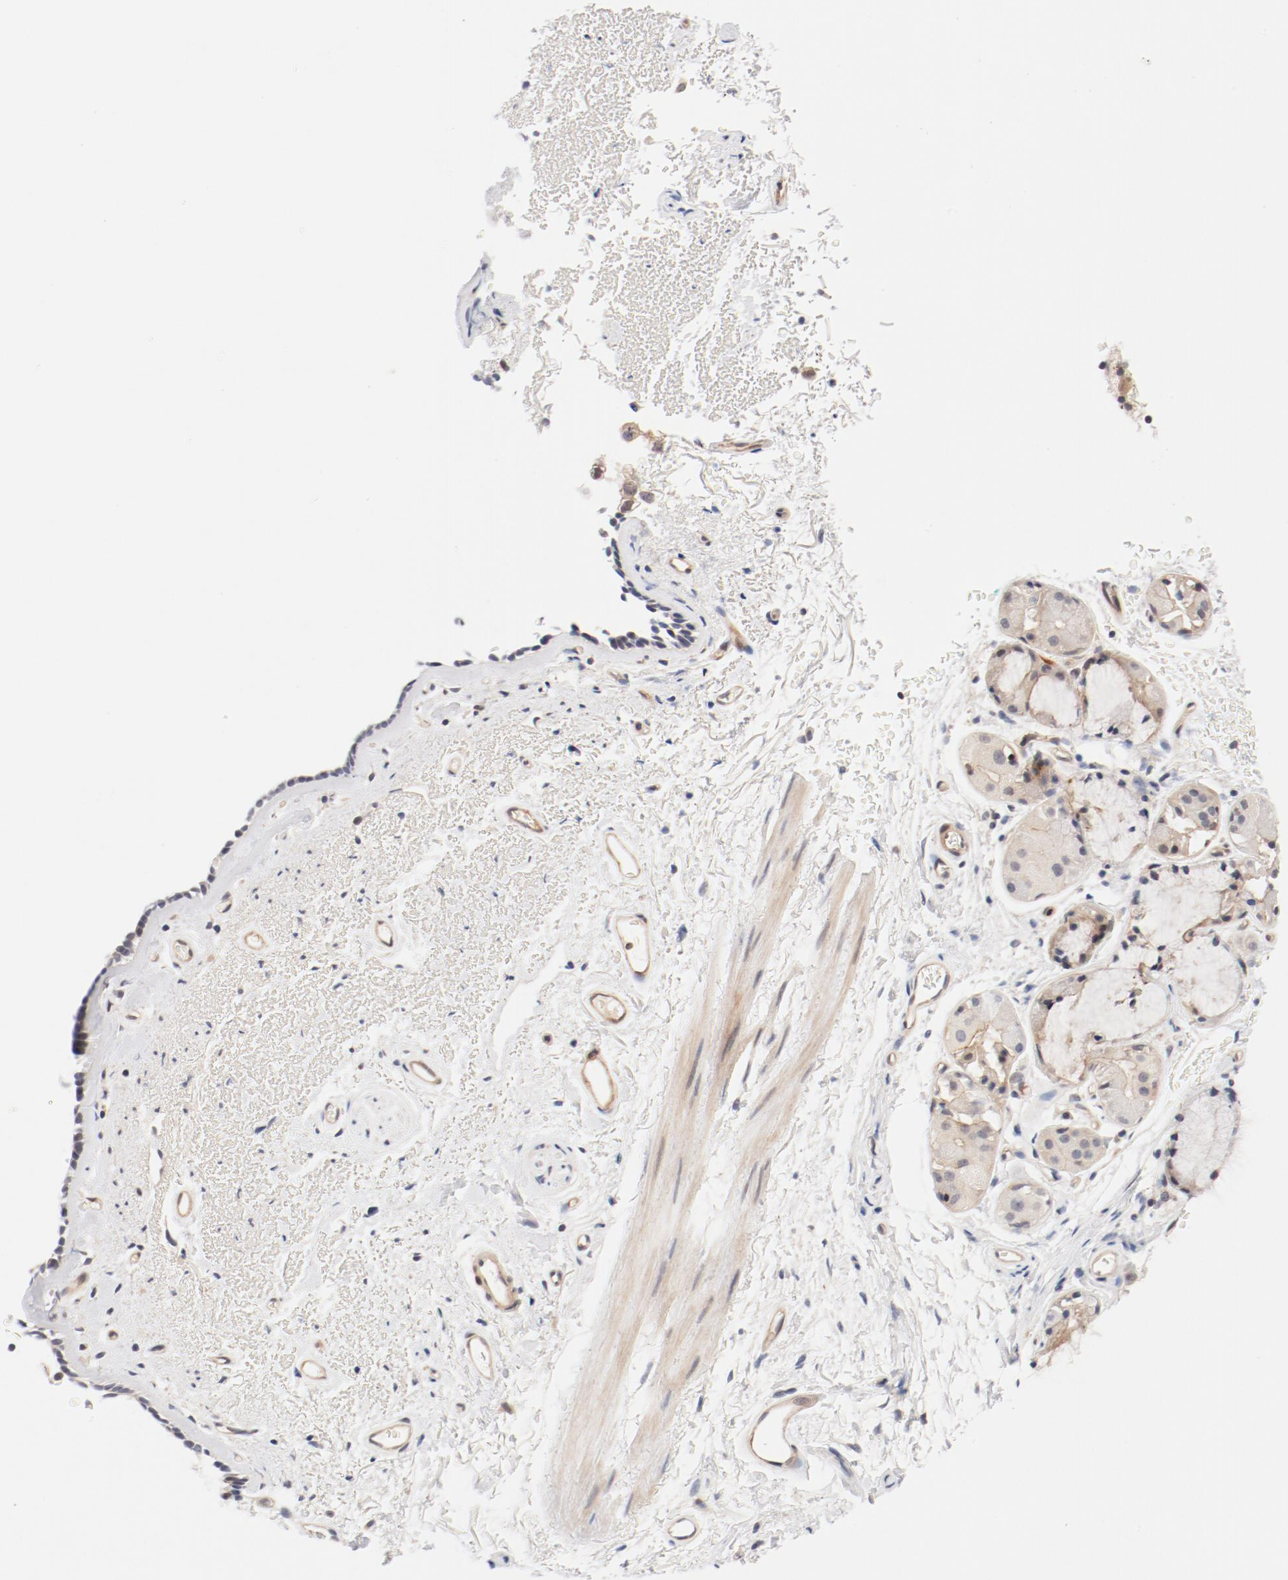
{"staining": {"intensity": "moderate", "quantity": "25%-75%", "location": "cytoplasmic/membranous"}, "tissue": "bronchus", "cell_type": "Respiratory epithelial cells", "image_type": "normal", "snomed": [{"axis": "morphology", "description": "Normal tissue, NOS"}, {"axis": "morphology", "description": "Adenocarcinoma, NOS"}, {"axis": "topography", "description": "Bronchus"}, {"axis": "topography", "description": "Lung"}], "caption": "An immunohistochemistry micrograph of benign tissue is shown. Protein staining in brown labels moderate cytoplasmic/membranous positivity in bronchus within respiratory epithelial cells.", "gene": "ZNF267", "patient": {"sex": "male", "age": 71}}